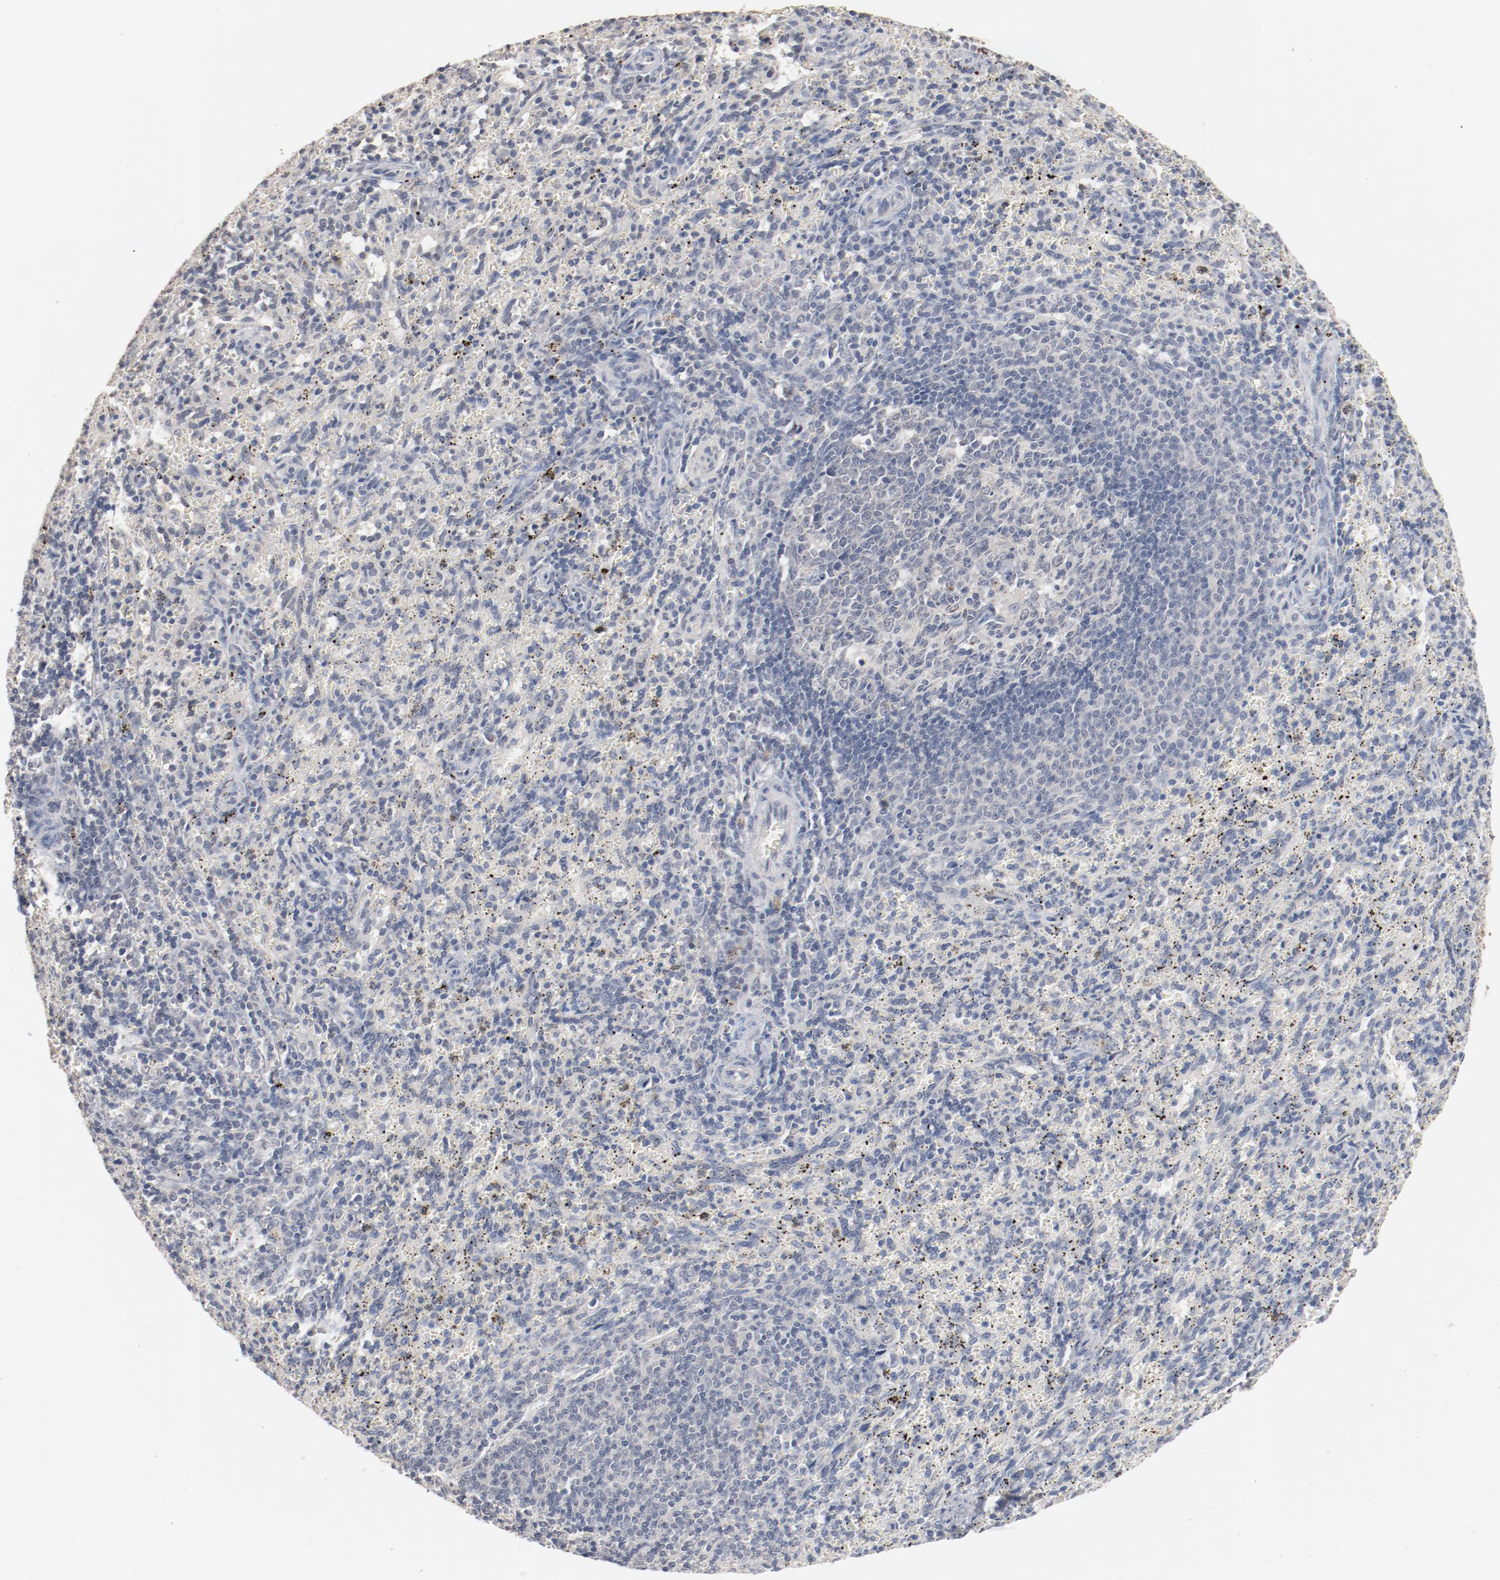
{"staining": {"intensity": "negative", "quantity": "none", "location": "none"}, "tissue": "spleen", "cell_type": "Cells in red pulp", "image_type": "normal", "snomed": [{"axis": "morphology", "description": "Normal tissue, NOS"}, {"axis": "topography", "description": "Spleen"}], "caption": "Immunohistochemistry micrograph of normal human spleen stained for a protein (brown), which demonstrates no positivity in cells in red pulp.", "gene": "ERICH1", "patient": {"sex": "female", "age": 10}}